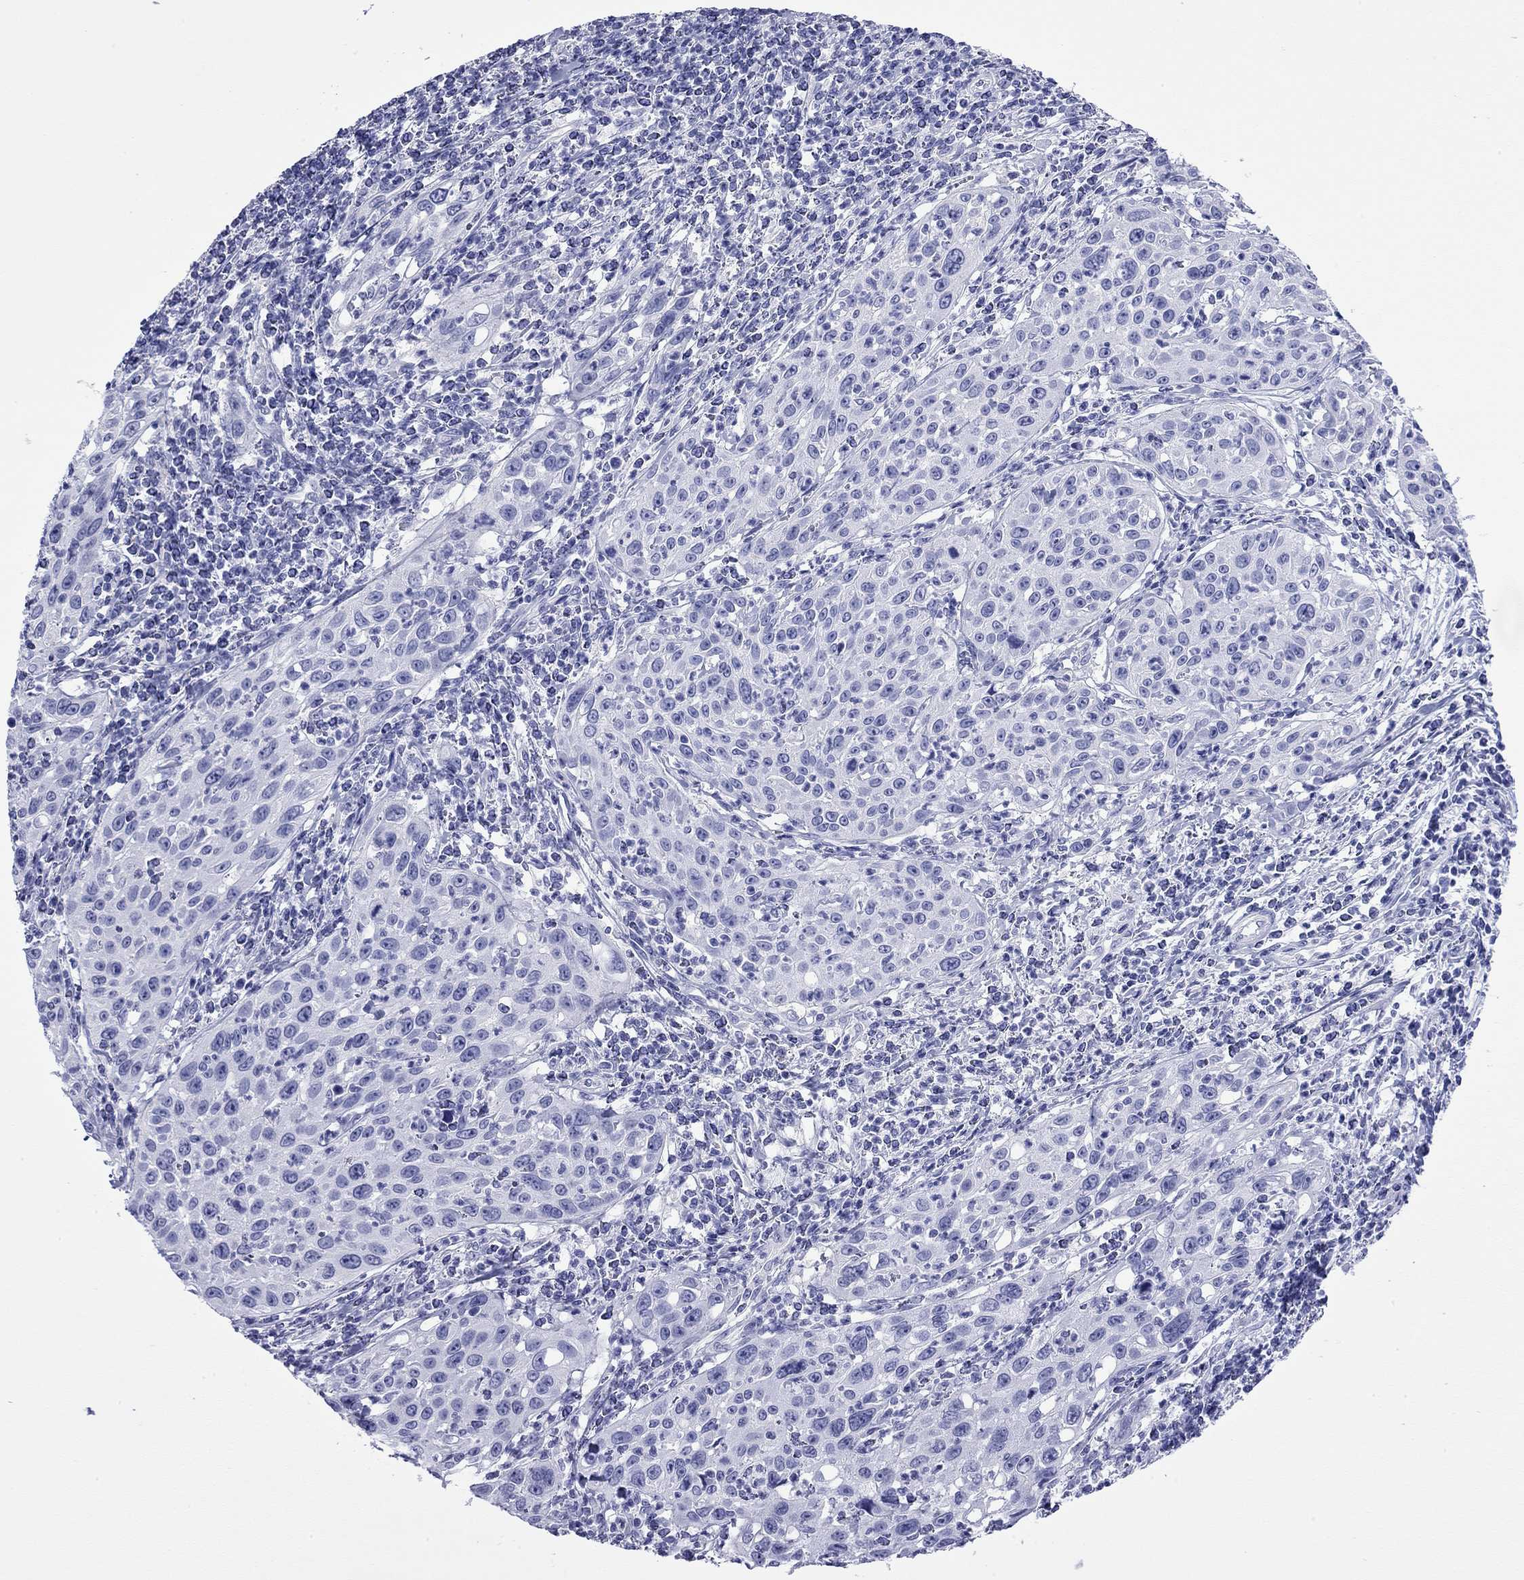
{"staining": {"intensity": "negative", "quantity": "none", "location": "none"}, "tissue": "cervical cancer", "cell_type": "Tumor cells", "image_type": "cancer", "snomed": [{"axis": "morphology", "description": "Squamous cell carcinoma, NOS"}, {"axis": "topography", "description": "Cervix"}], "caption": "The photomicrograph demonstrates no staining of tumor cells in squamous cell carcinoma (cervical).", "gene": "FIGLA", "patient": {"sex": "female", "age": 26}}